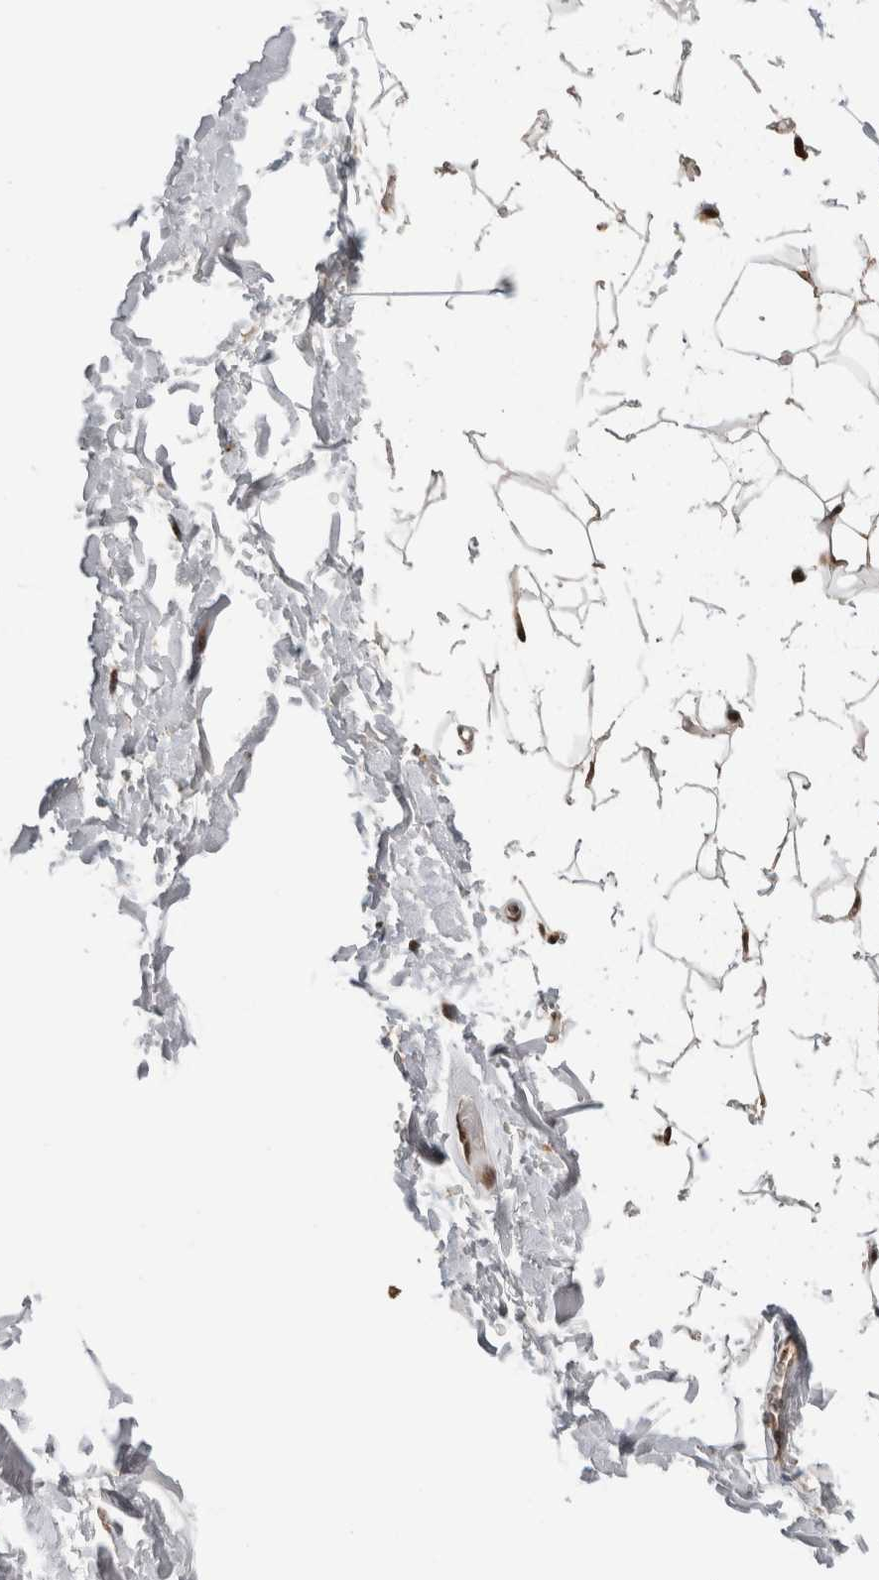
{"staining": {"intensity": "strong", "quantity": ">75%", "location": "nuclear"}, "tissue": "adipose tissue", "cell_type": "Adipocytes", "image_type": "normal", "snomed": [{"axis": "morphology", "description": "Normal tissue, NOS"}, {"axis": "topography", "description": "Soft tissue"}], "caption": "The image exhibits immunohistochemical staining of normal adipose tissue. There is strong nuclear staining is identified in approximately >75% of adipocytes. Ihc stains the protein of interest in brown and the nuclei are stained blue.", "gene": "CPSF2", "patient": {"sex": "male", "age": 72}}